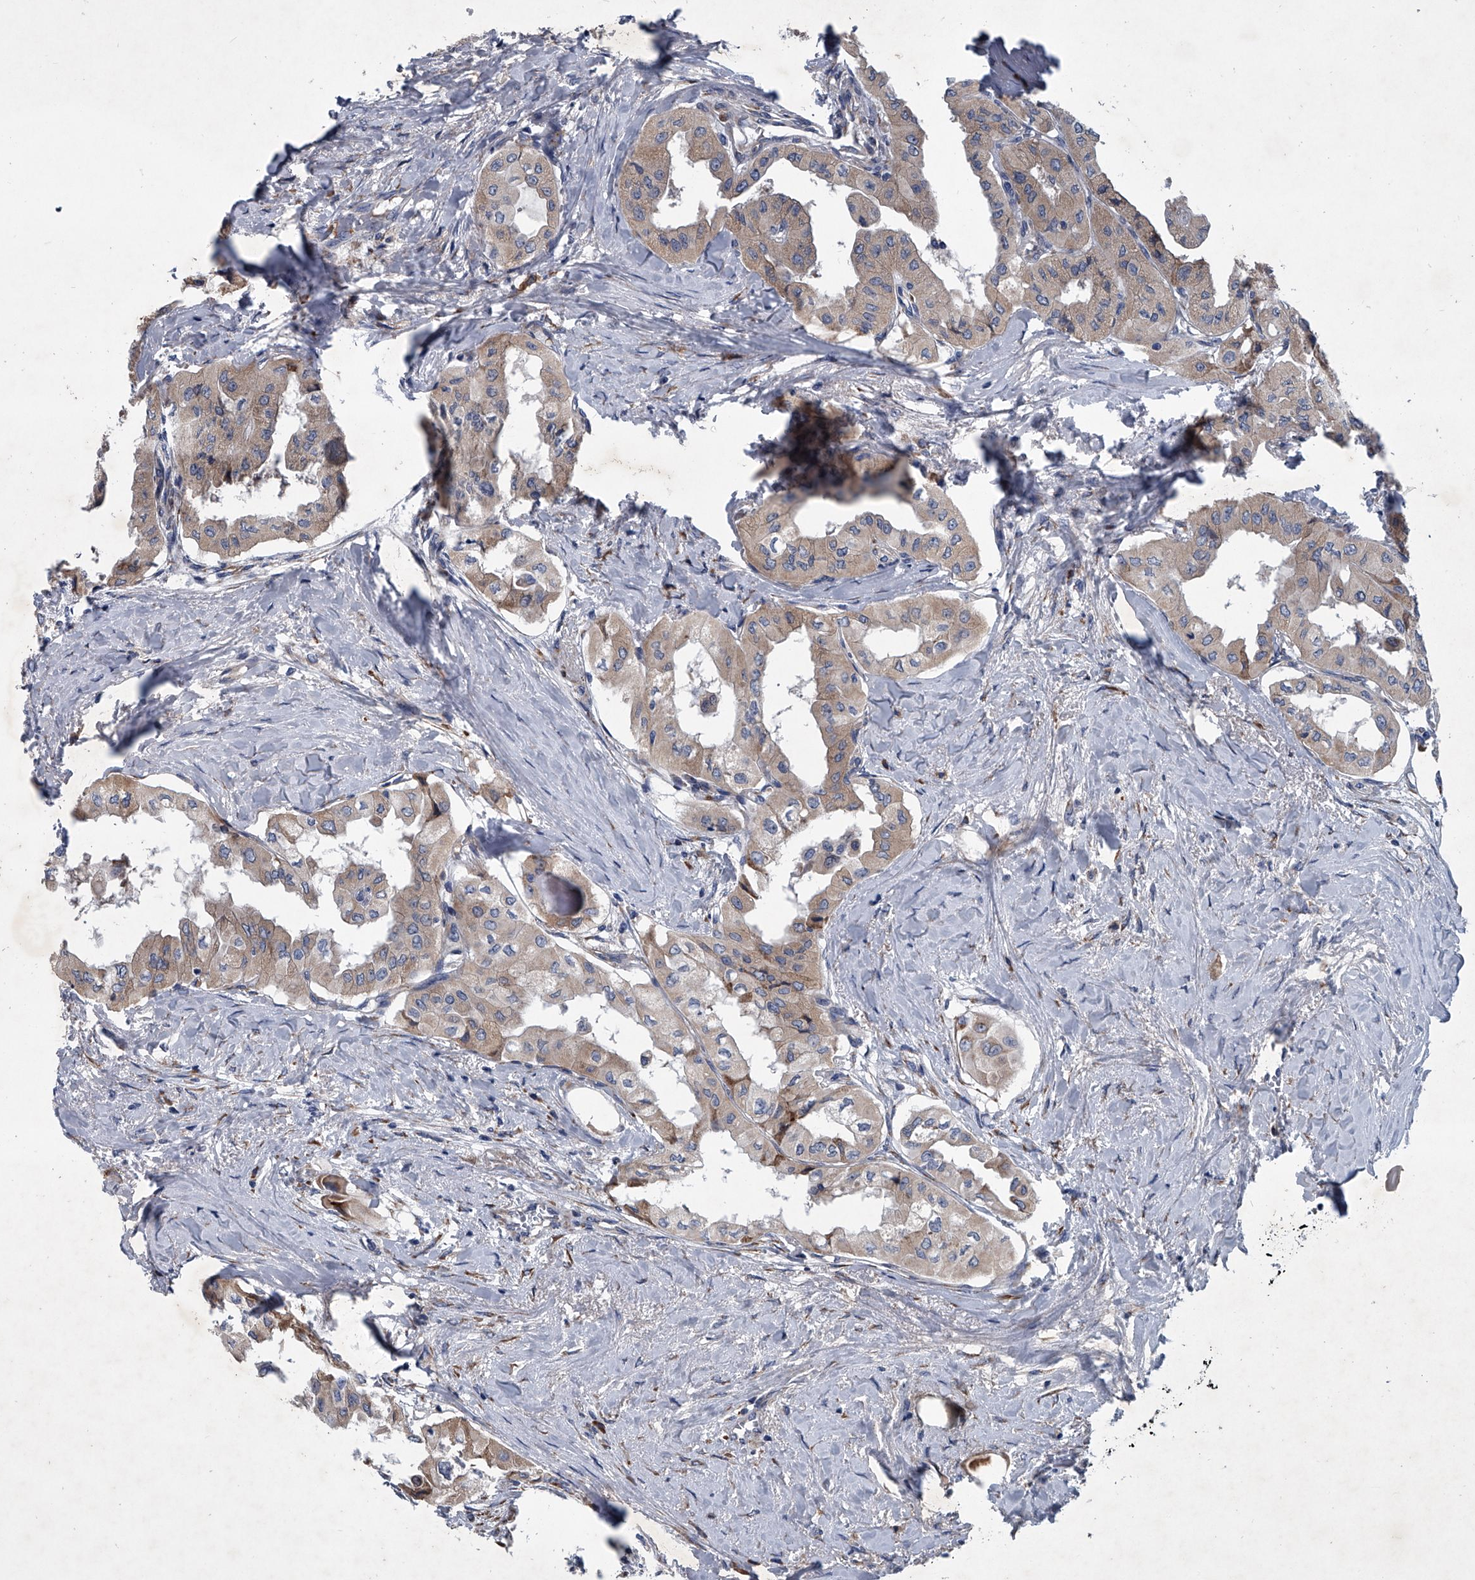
{"staining": {"intensity": "weak", "quantity": ">75%", "location": "cytoplasmic/membranous"}, "tissue": "thyroid cancer", "cell_type": "Tumor cells", "image_type": "cancer", "snomed": [{"axis": "morphology", "description": "Papillary adenocarcinoma, NOS"}, {"axis": "topography", "description": "Thyroid gland"}], "caption": "Immunohistochemical staining of thyroid cancer demonstrates low levels of weak cytoplasmic/membranous protein staining in about >75% of tumor cells.", "gene": "ABCG1", "patient": {"sex": "female", "age": 59}}